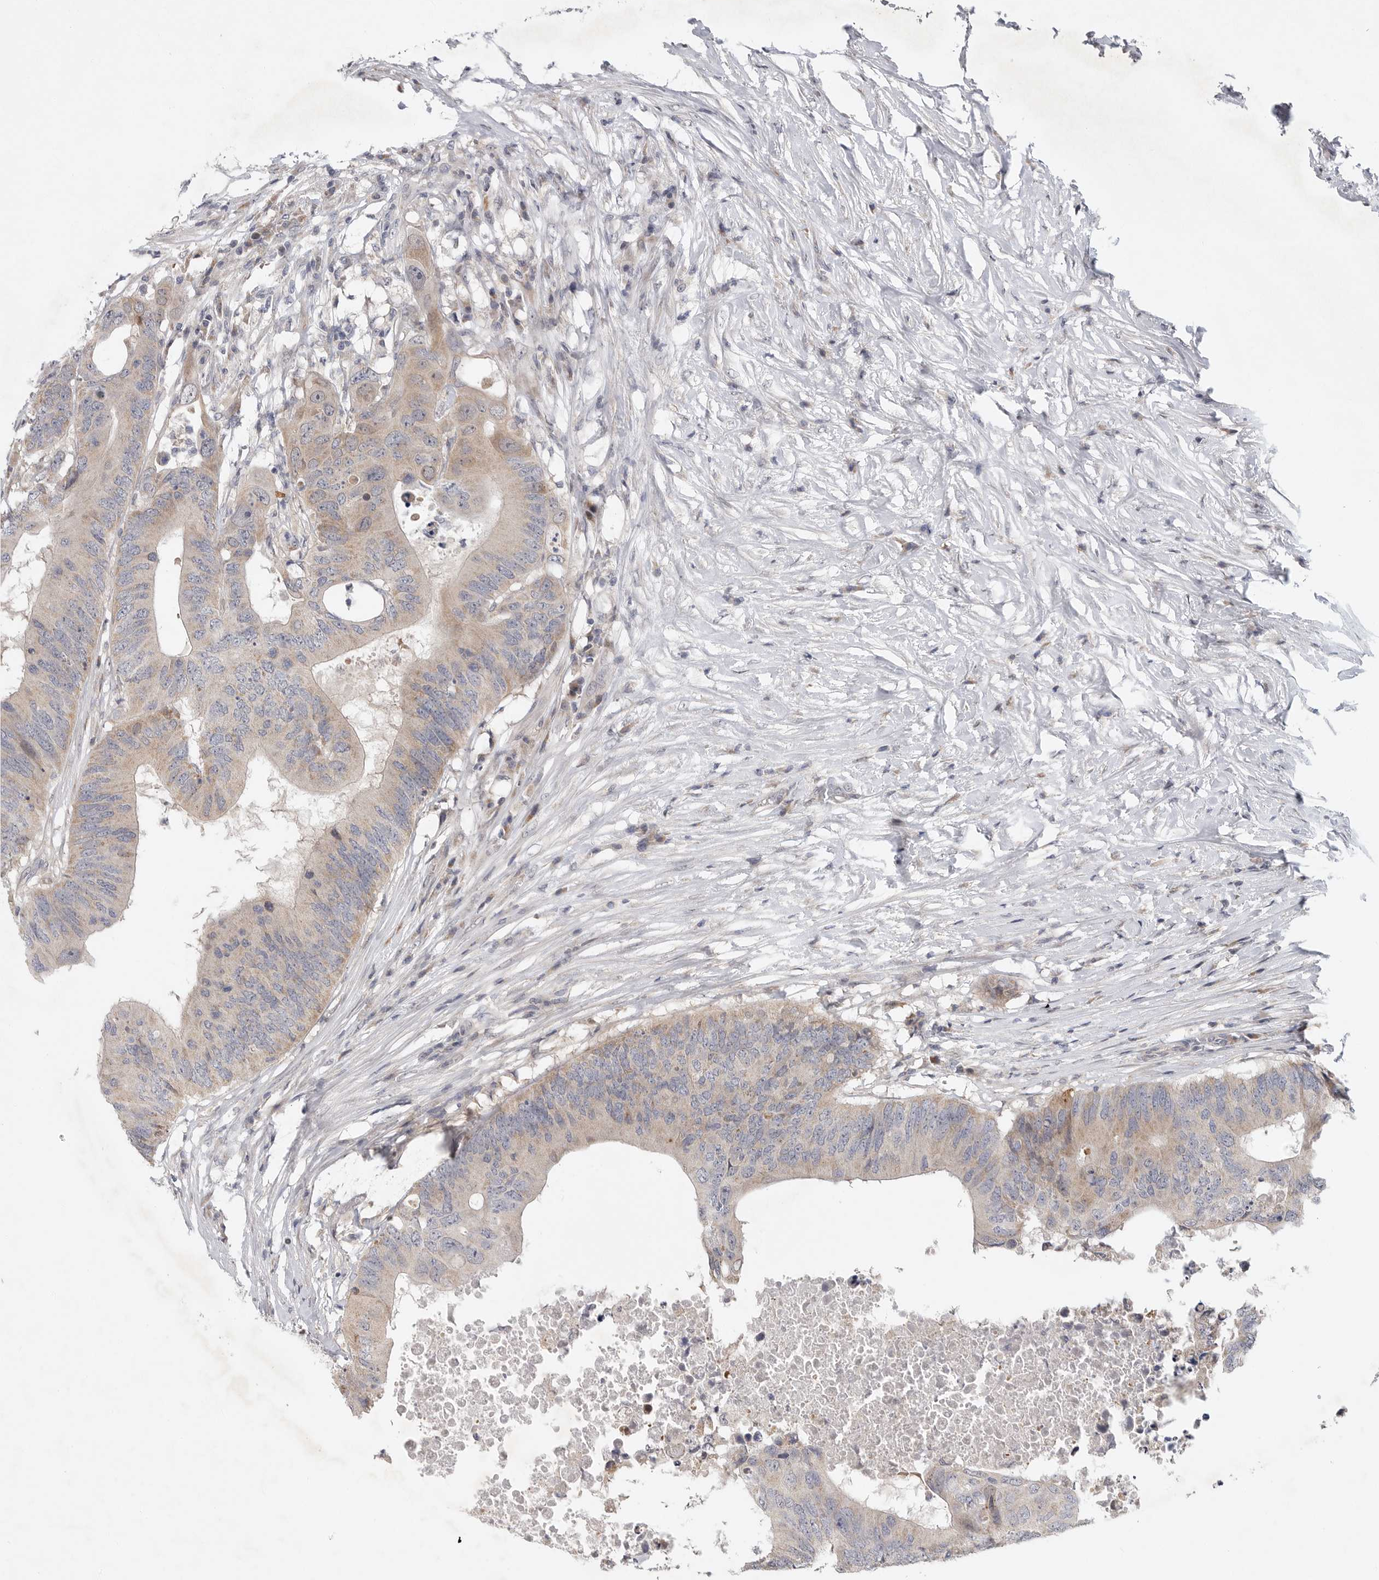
{"staining": {"intensity": "weak", "quantity": "<25%", "location": "cytoplasmic/membranous"}, "tissue": "colorectal cancer", "cell_type": "Tumor cells", "image_type": "cancer", "snomed": [{"axis": "morphology", "description": "Adenocarcinoma, NOS"}, {"axis": "topography", "description": "Colon"}], "caption": "High power microscopy photomicrograph of an immunohistochemistry micrograph of colorectal cancer, revealing no significant expression in tumor cells.", "gene": "FBXO43", "patient": {"sex": "male", "age": 71}}